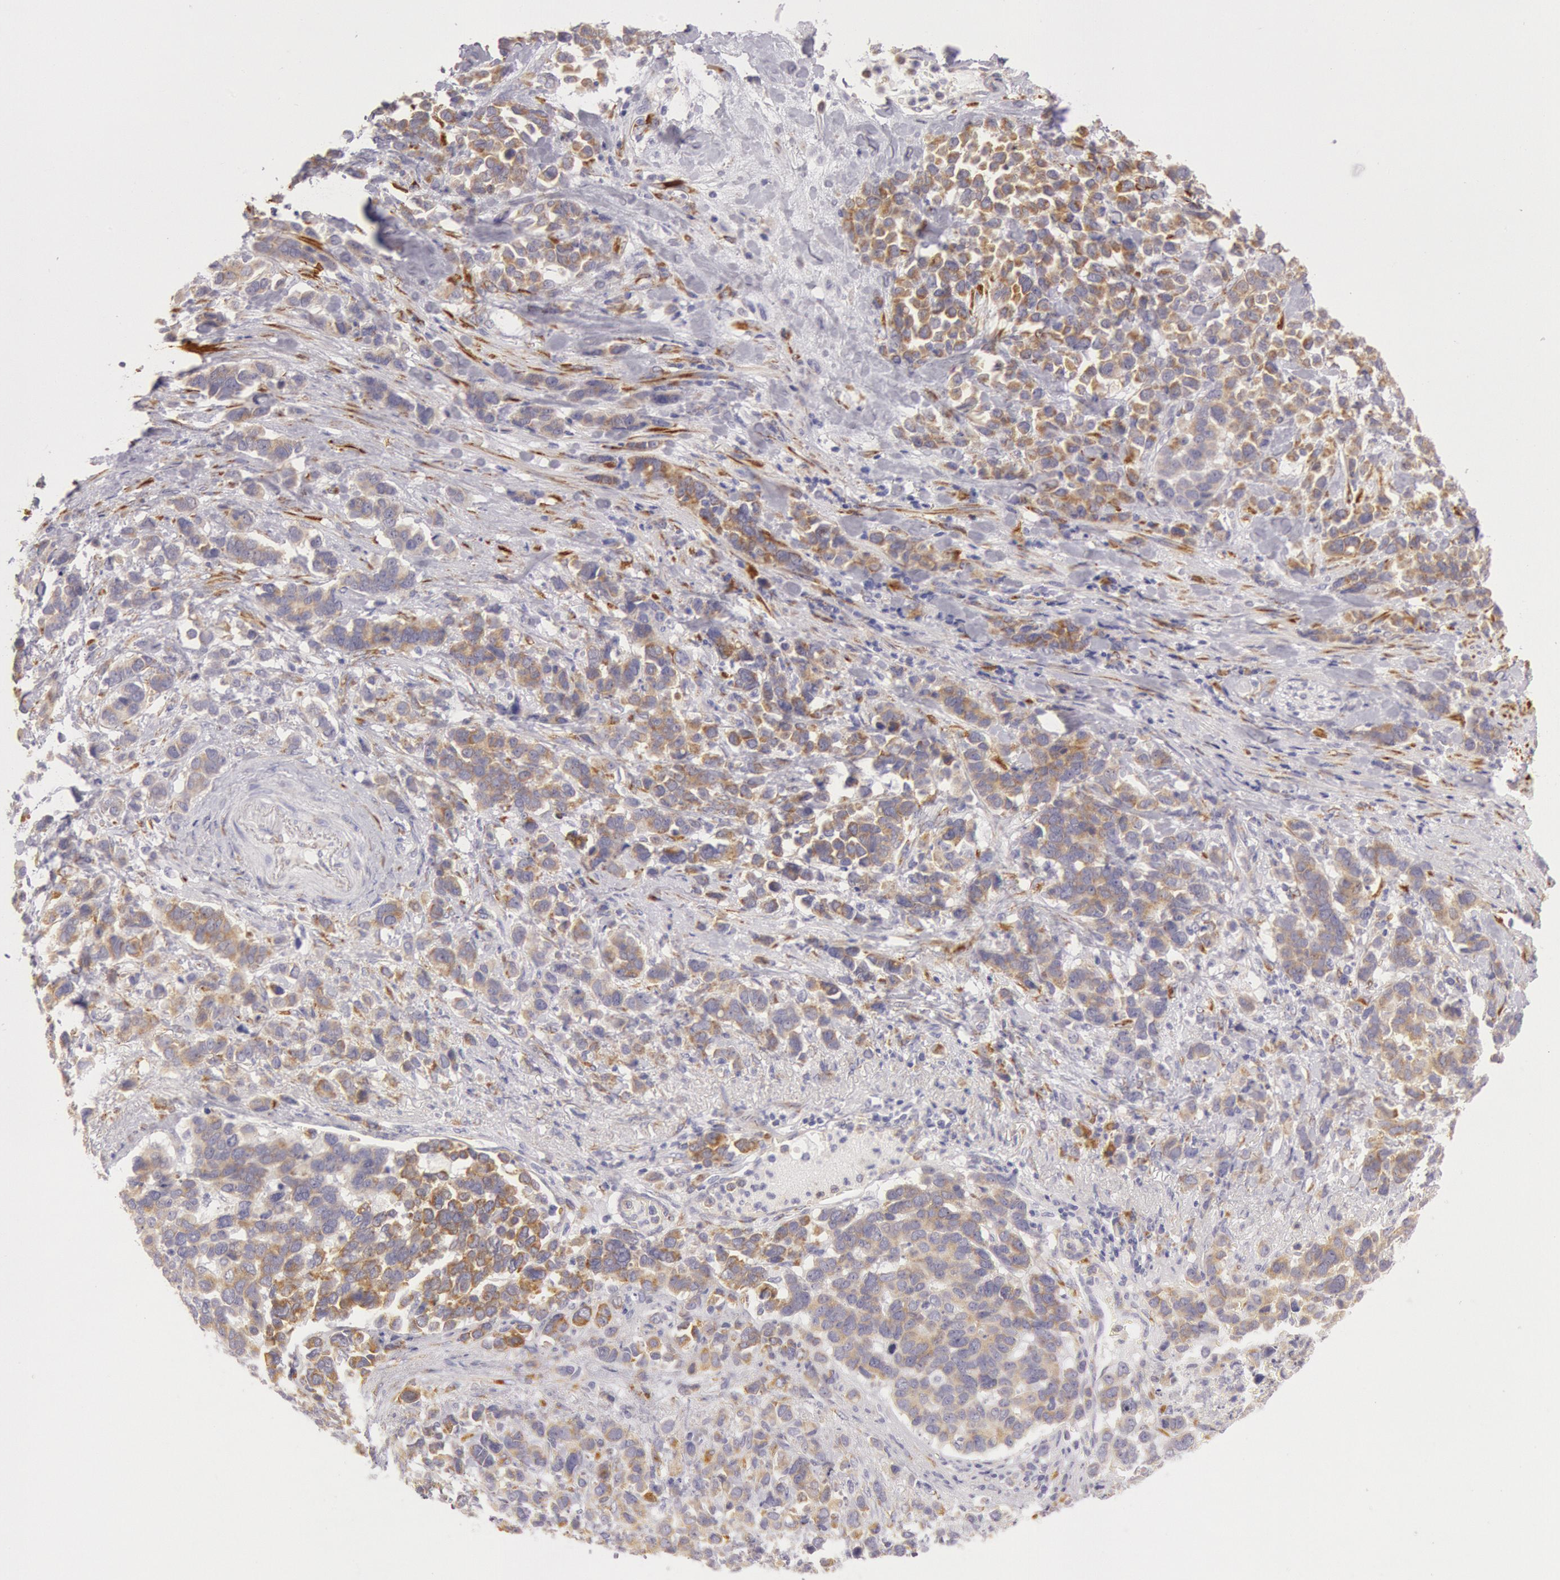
{"staining": {"intensity": "moderate", "quantity": "25%-75%", "location": "cytoplasmic/membranous"}, "tissue": "stomach cancer", "cell_type": "Tumor cells", "image_type": "cancer", "snomed": [{"axis": "morphology", "description": "Adenocarcinoma, NOS"}, {"axis": "topography", "description": "Stomach, upper"}], "caption": "High-magnification brightfield microscopy of stomach cancer (adenocarcinoma) stained with DAB (brown) and counterstained with hematoxylin (blue). tumor cells exhibit moderate cytoplasmic/membranous staining is appreciated in about25%-75% of cells.", "gene": "CIDEB", "patient": {"sex": "male", "age": 71}}